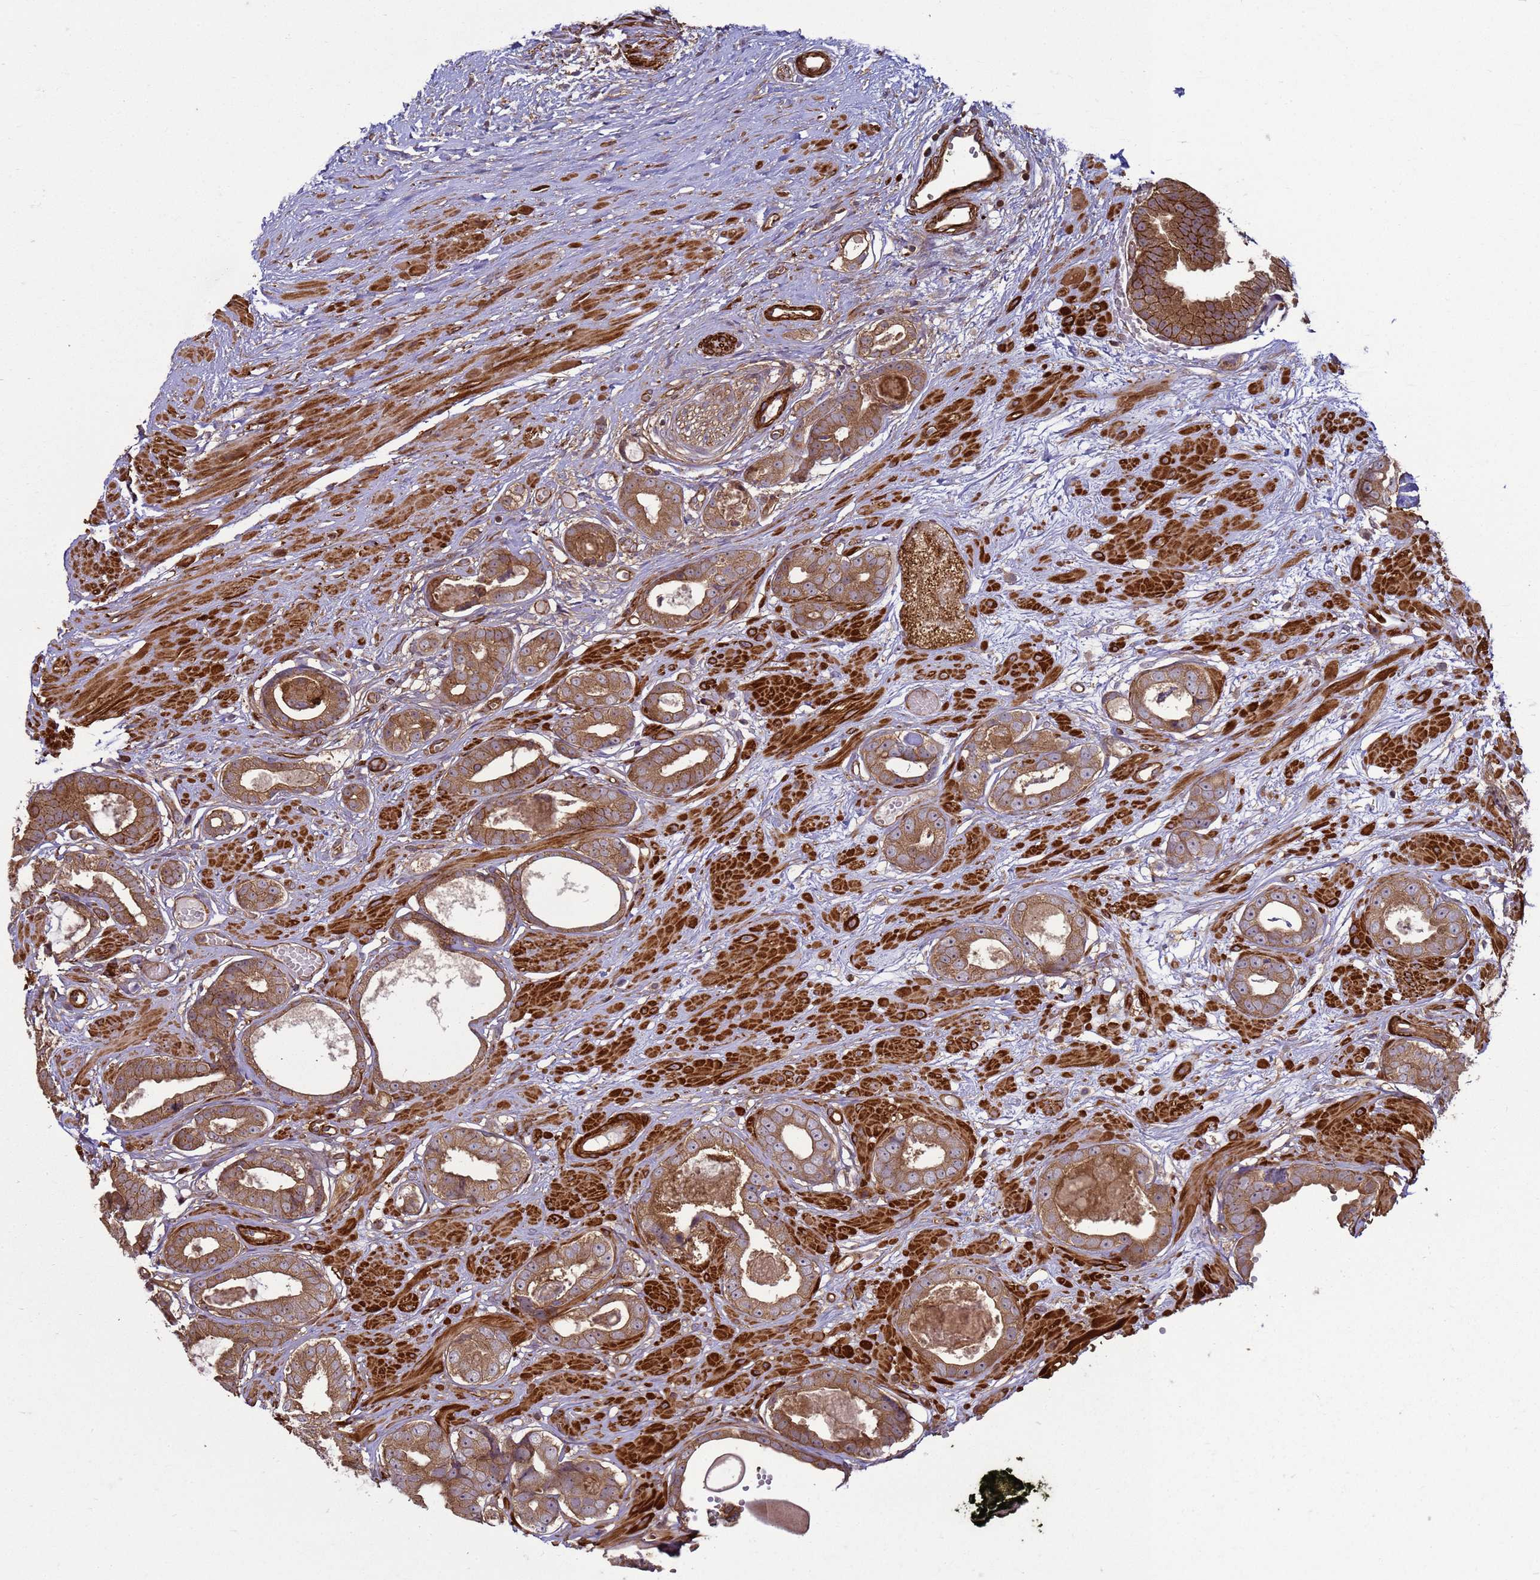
{"staining": {"intensity": "moderate", "quantity": ">75%", "location": "cytoplasmic/membranous"}, "tissue": "prostate cancer", "cell_type": "Tumor cells", "image_type": "cancer", "snomed": [{"axis": "morphology", "description": "Adenocarcinoma, Low grade"}, {"axis": "topography", "description": "Prostate"}], "caption": "Immunohistochemistry (IHC) (DAB) staining of human adenocarcinoma (low-grade) (prostate) exhibits moderate cytoplasmic/membranous protein positivity in about >75% of tumor cells.", "gene": "CNOT1", "patient": {"sex": "male", "age": 64}}